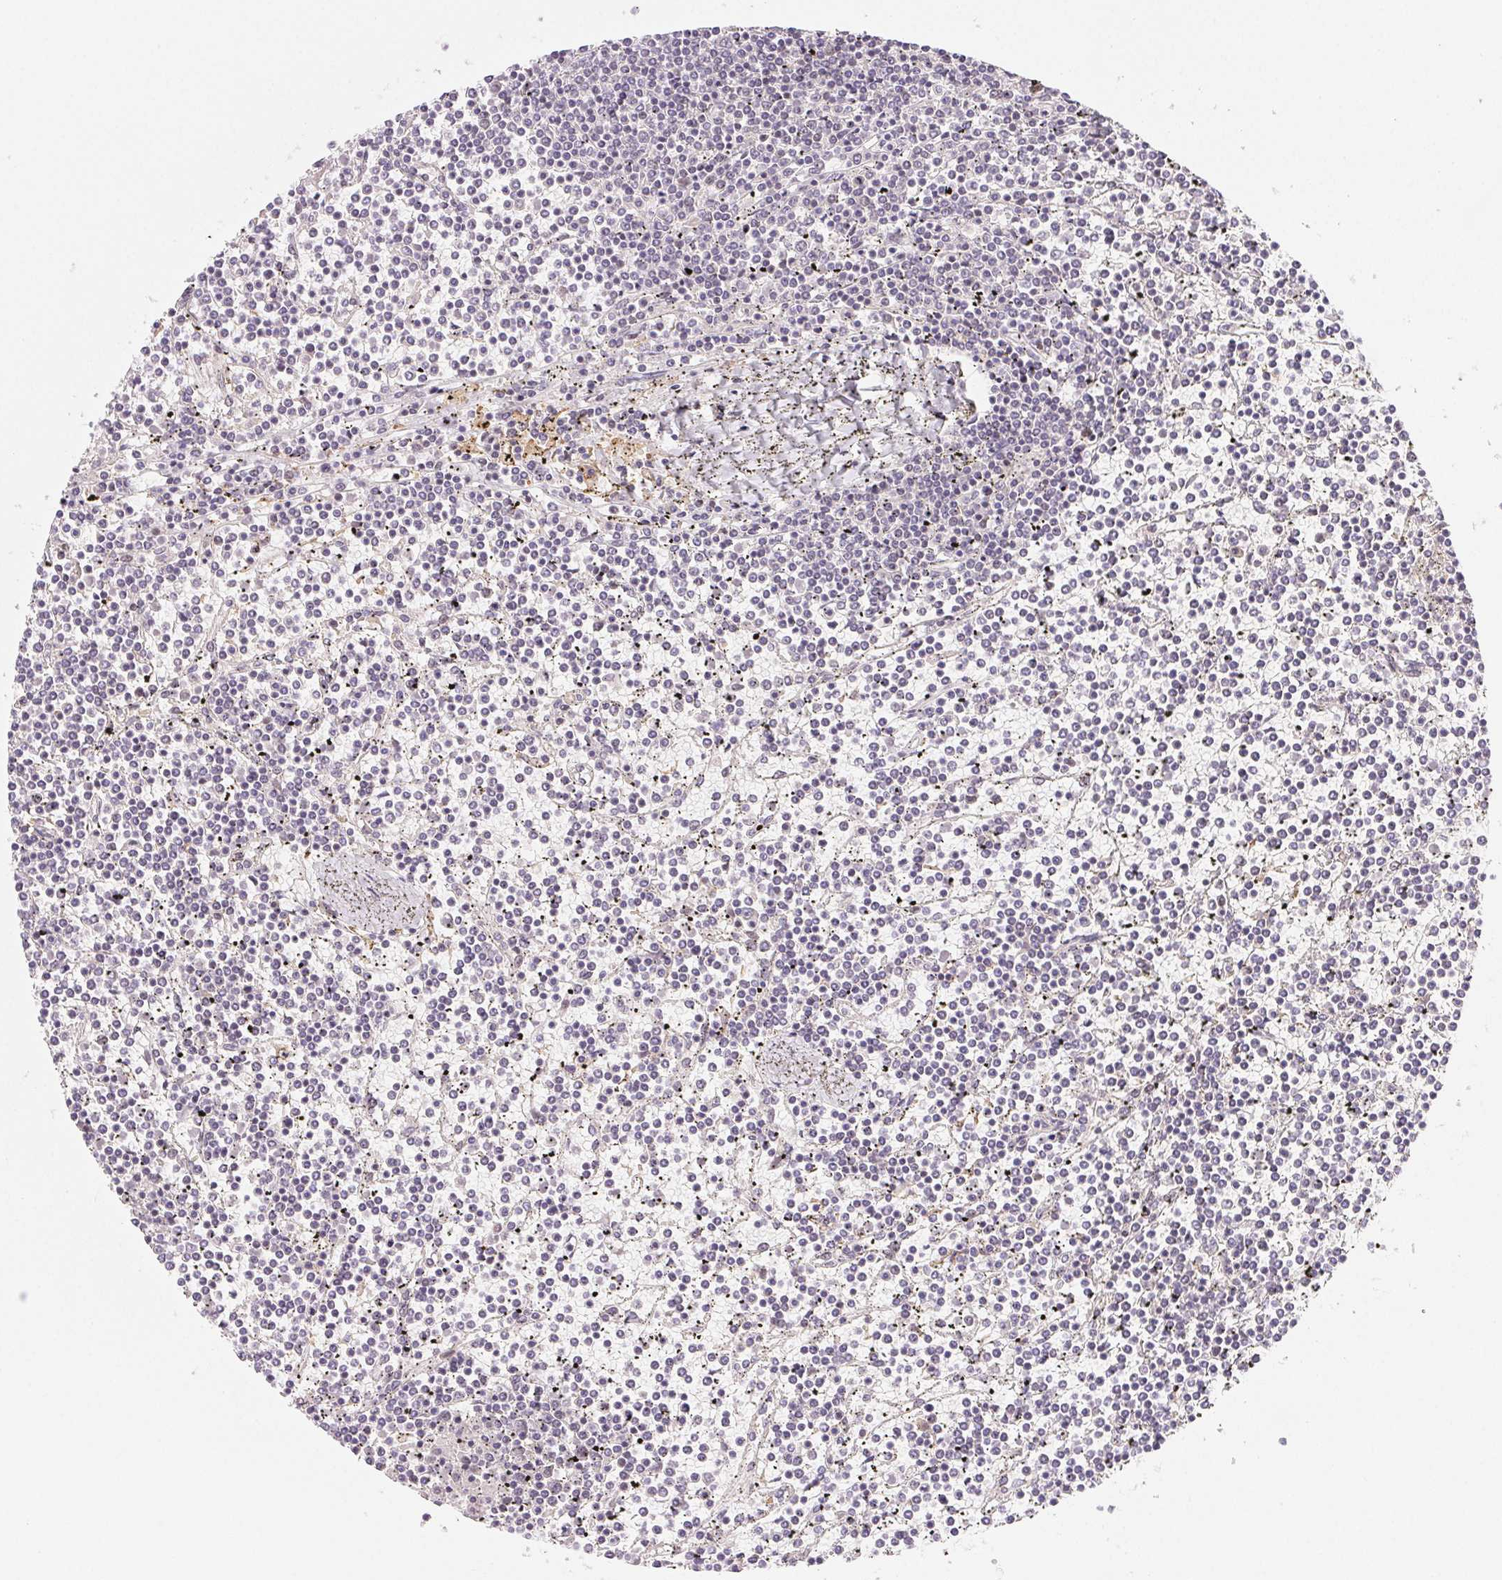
{"staining": {"intensity": "negative", "quantity": "none", "location": "none"}, "tissue": "lymphoma", "cell_type": "Tumor cells", "image_type": "cancer", "snomed": [{"axis": "morphology", "description": "Malignant lymphoma, non-Hodgkin's type, Low grade"}, {"axis": "topography", "description": "Spleen"}], "caption": "Immunohistochemistry (IHC) of malignant lymphoma, non-Hodgkin's type (low-grade) reveals no staining in tumor cells.", "gene": "PRPF18", "patient": {"sex": "female", "age": 19}}